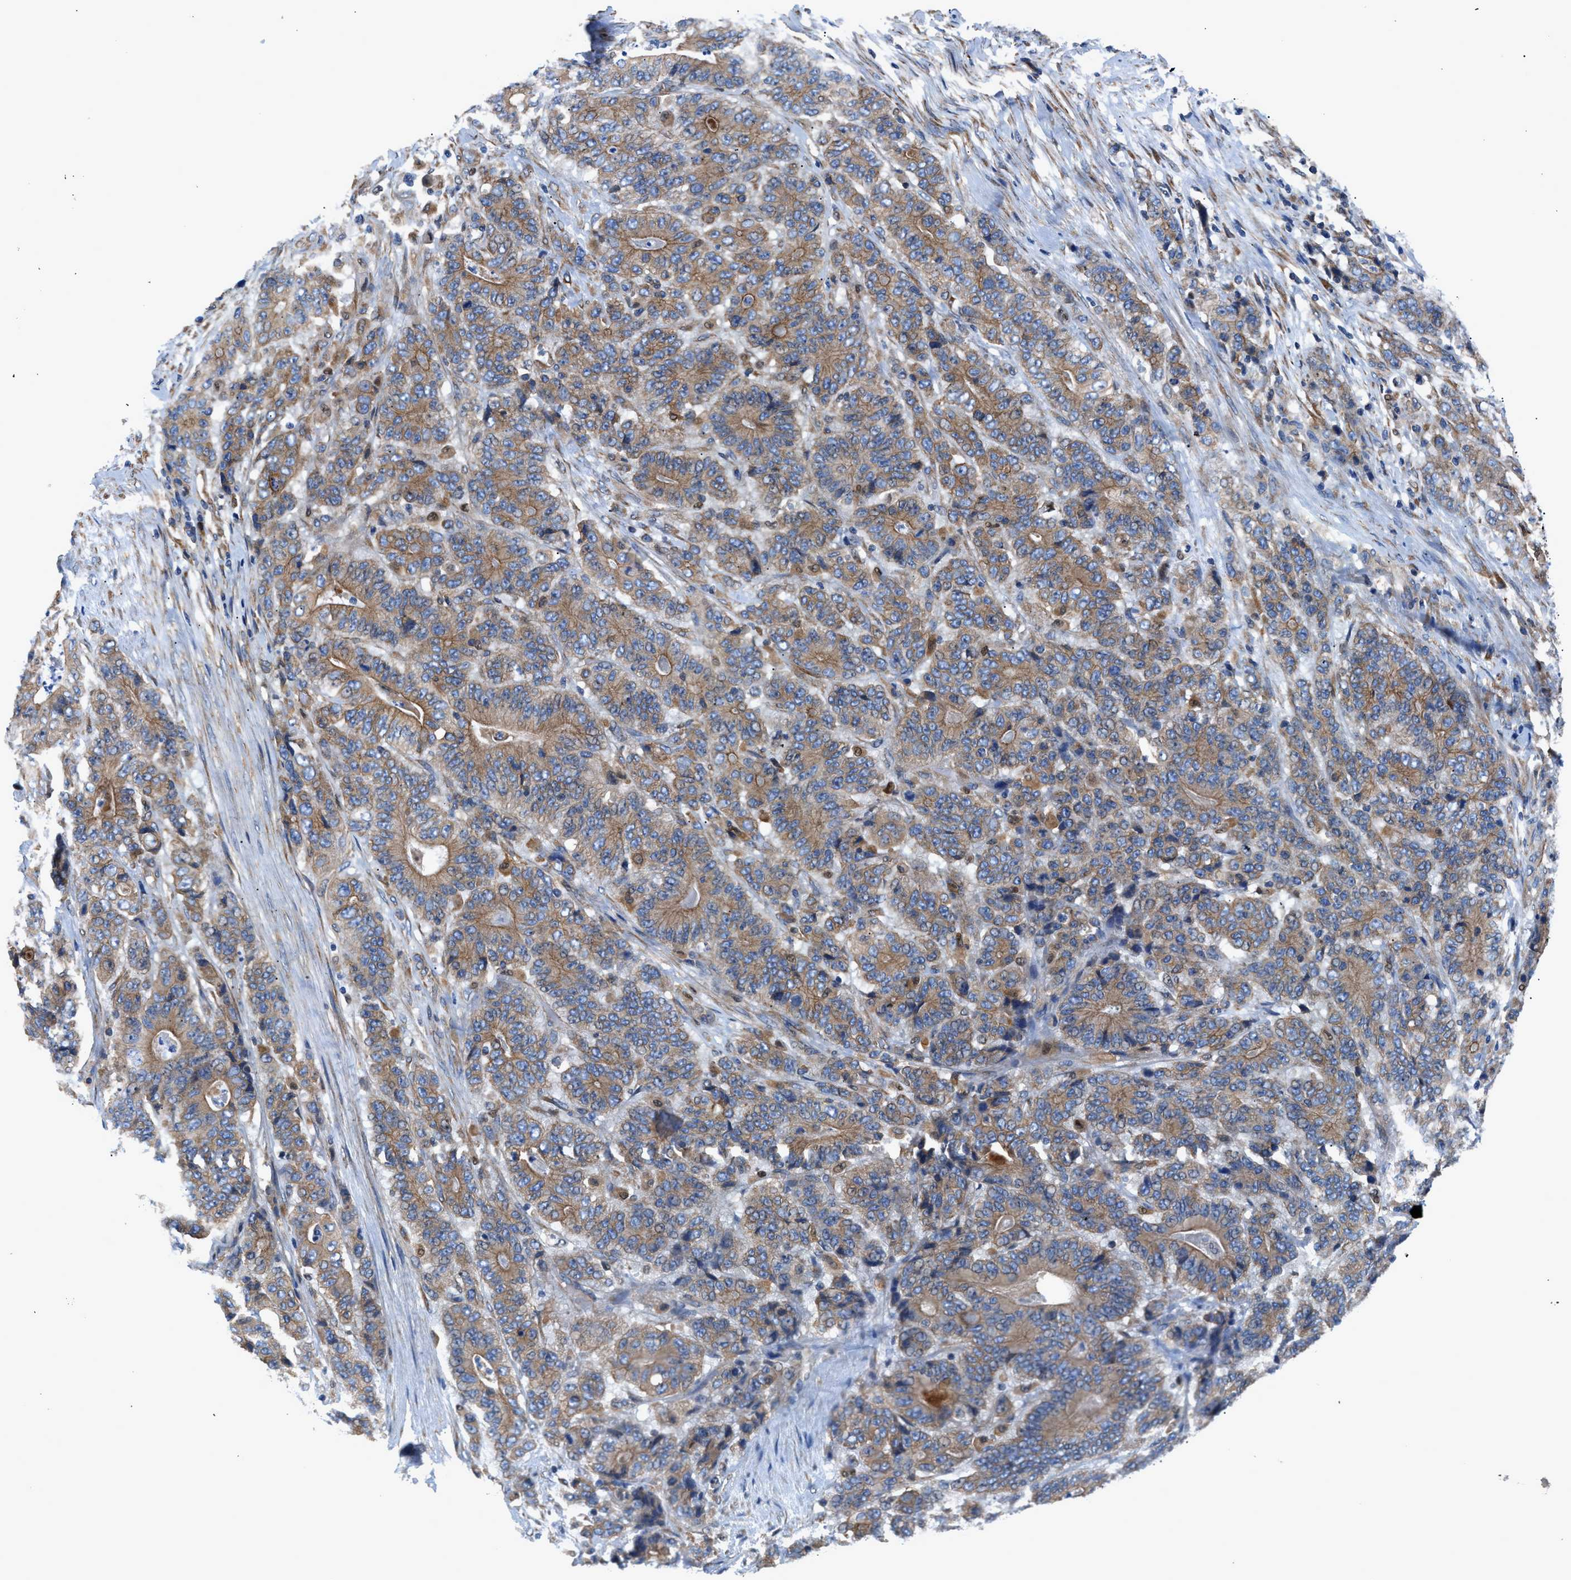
{"staining": {"intensity": "moderate", "quantity": ">75%", "location": "cytoplasmic/membranous"}, "tissue": "stomach cancer", "cell_type": "Tumor cells", "image_type": "cancer", "snomed": [{"axis": "morphology", "description": "Adenocarcinoma, NOS"}, {"axis": "topography", "description": "Stomach"}], "caption": "The image reveals immunohistochemical staining of stomach cancer (adenocarcinoma). There is moderate cytoplasmic/membranous expression is appreciated in approximately >75% of tumor cells.", "gene": "DMAC1", "patient": {"sex": "female", "age": 73}}